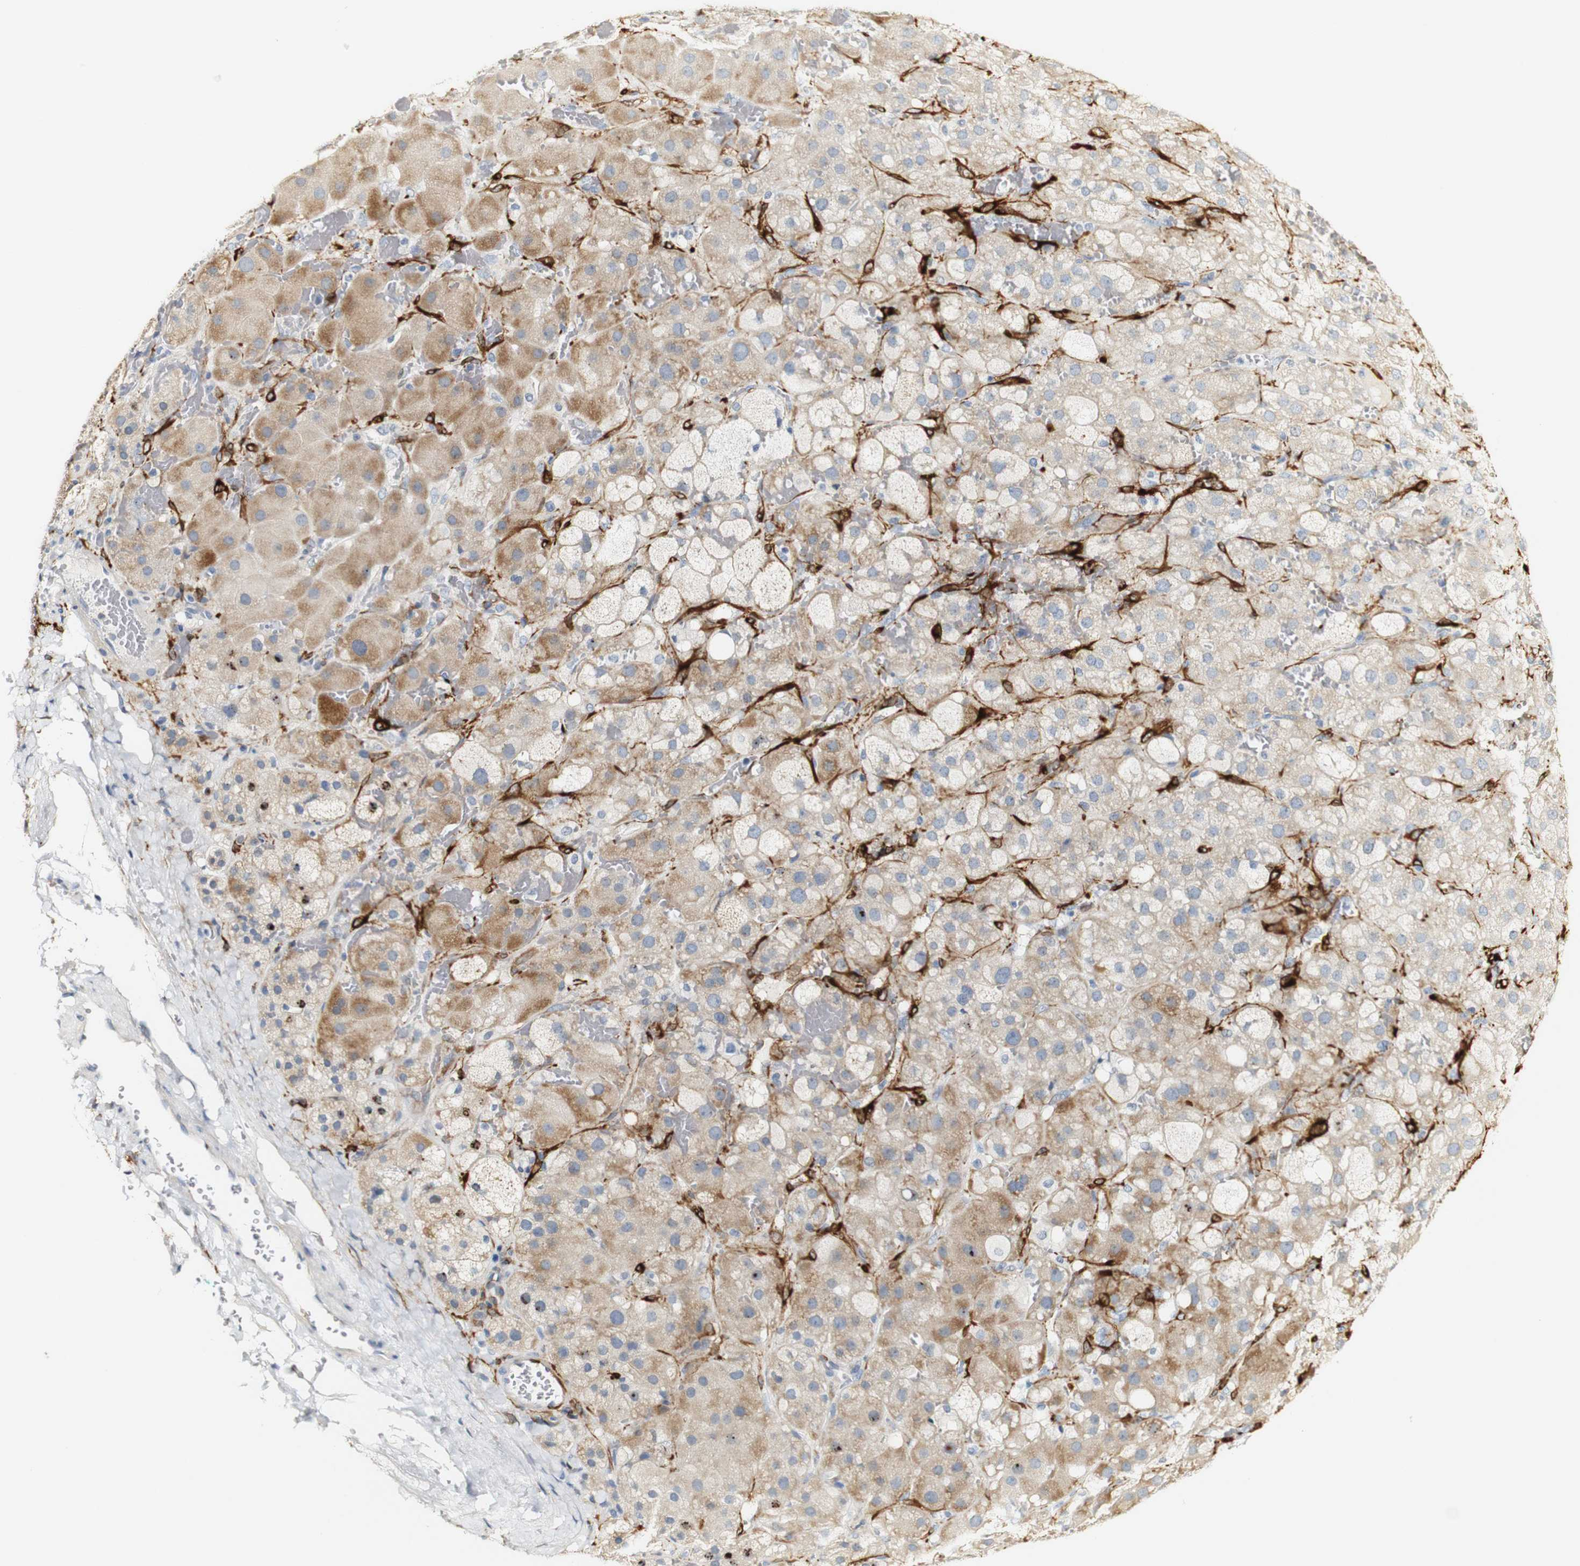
{"staining": {"intensity": "weak", "quantity": "25%-75%", "location": "cytoplasmic/membranous"}, "tissue": "adrenal gland", "cell_type": "Glandular cells", "image_type": "normal", "snomed": [{"axis": "morphology", "description": "Normal tissue, NOS"}, {"axis": "topography", "description": "Adrenal gland"}], "caption": "Adrenal gland stained with IHC demonstrates weak cytoplasmic/membranous positivity in approximately 25%-75% of glandular cells. Using DAB (3,3'-diaminobenzidine) (brown) and hematoxylin (blue) stains, captured at high magnification using brightfield microscopy.", "gene": "FMO3", "patient": {"sex": "female", "age": 47}}